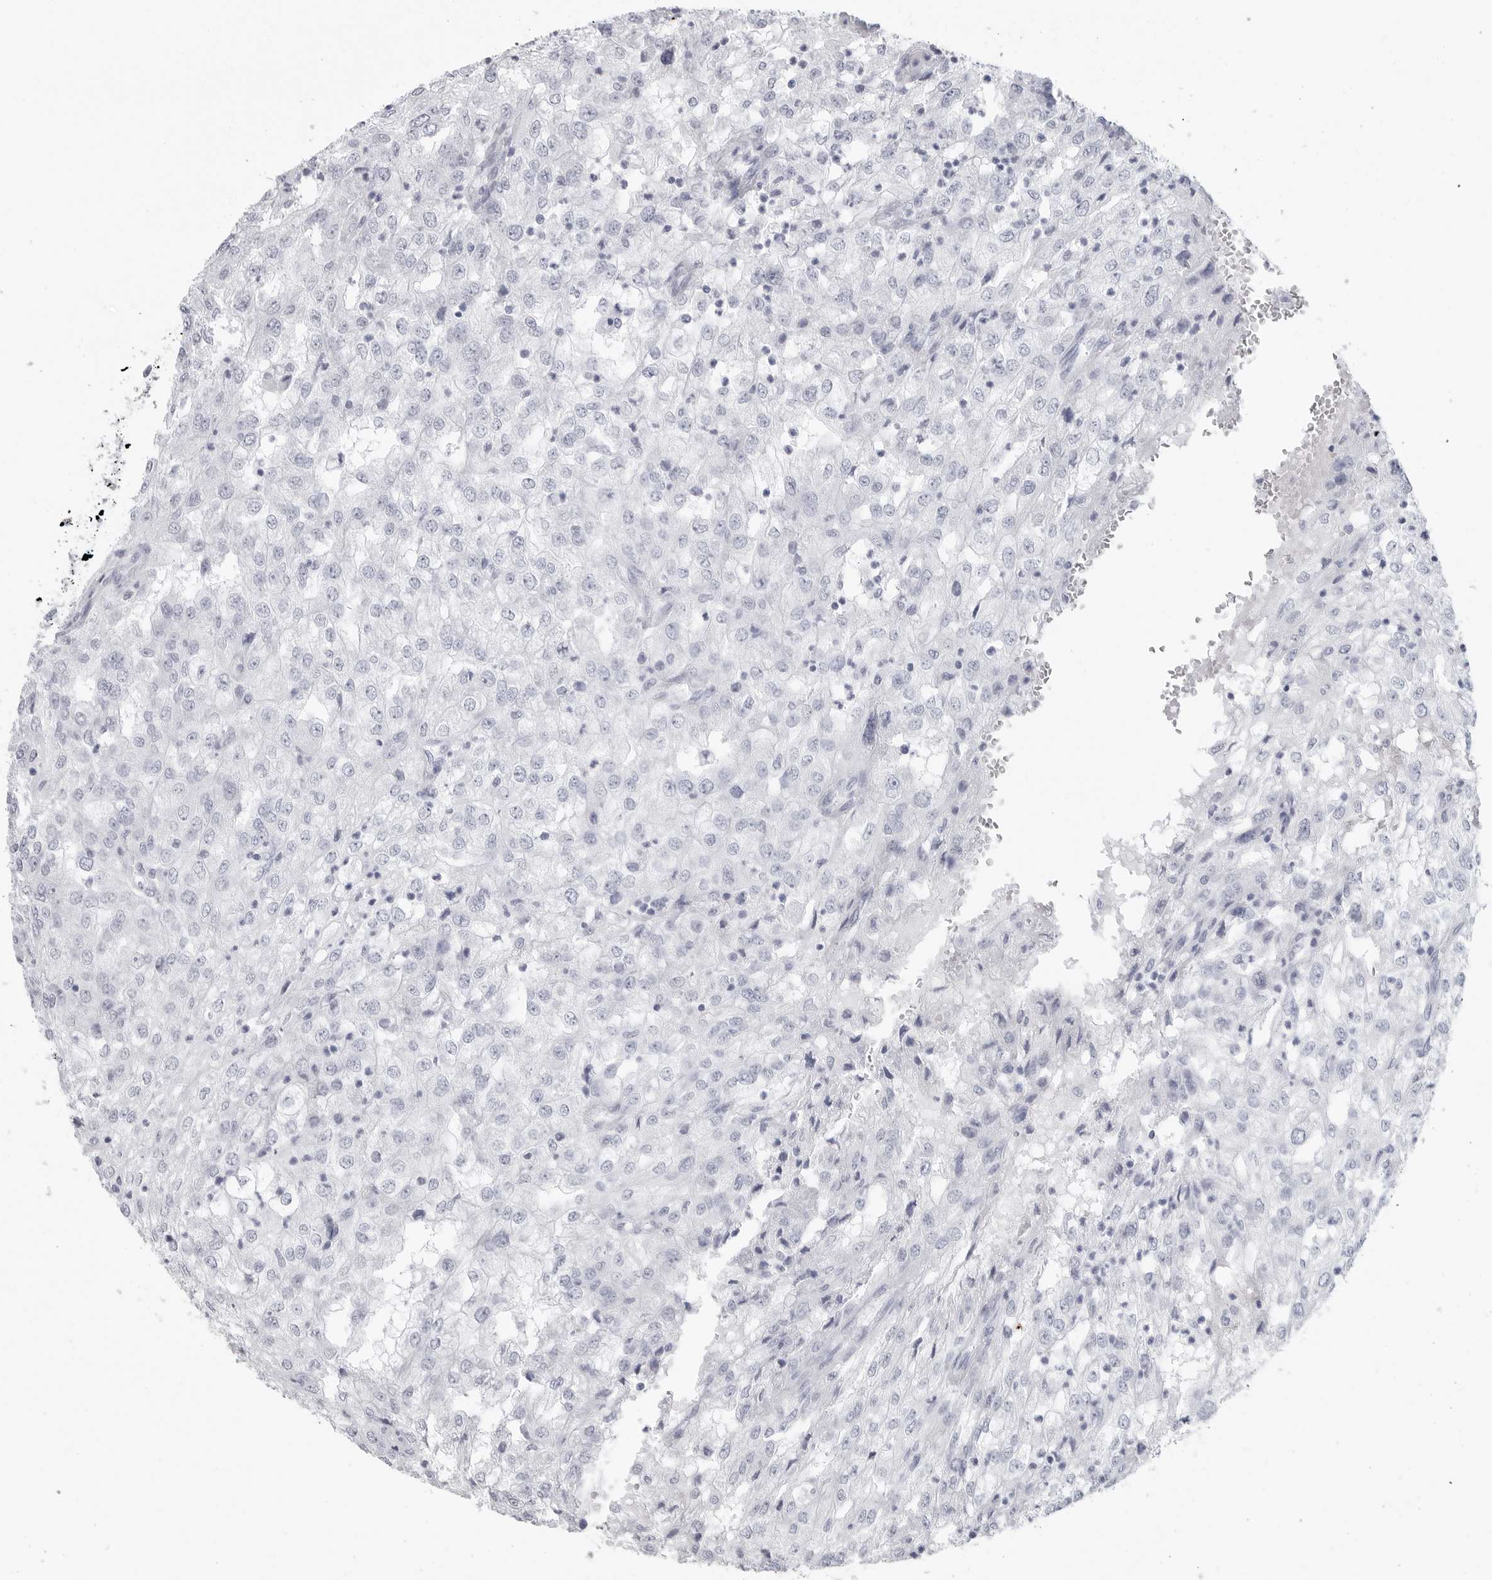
{"staining": {"intensity": "negative", "quantity": "none", "location": "none"}, "tissue": "renal cancer", "cell_type": "Tumor cells", "image_type": "cancer", "snomed": [{"axis": "morphology", "description": "Adenocarcinoma, NOS"}, {"axis": "topography", "description": "Kidney"}], "caption": "Renal cancer was stained to show a protein in brown. There is no significant staining in tumor cells.", "gene": "CSH1", "patient": {"sex": "female", "age": 54}}